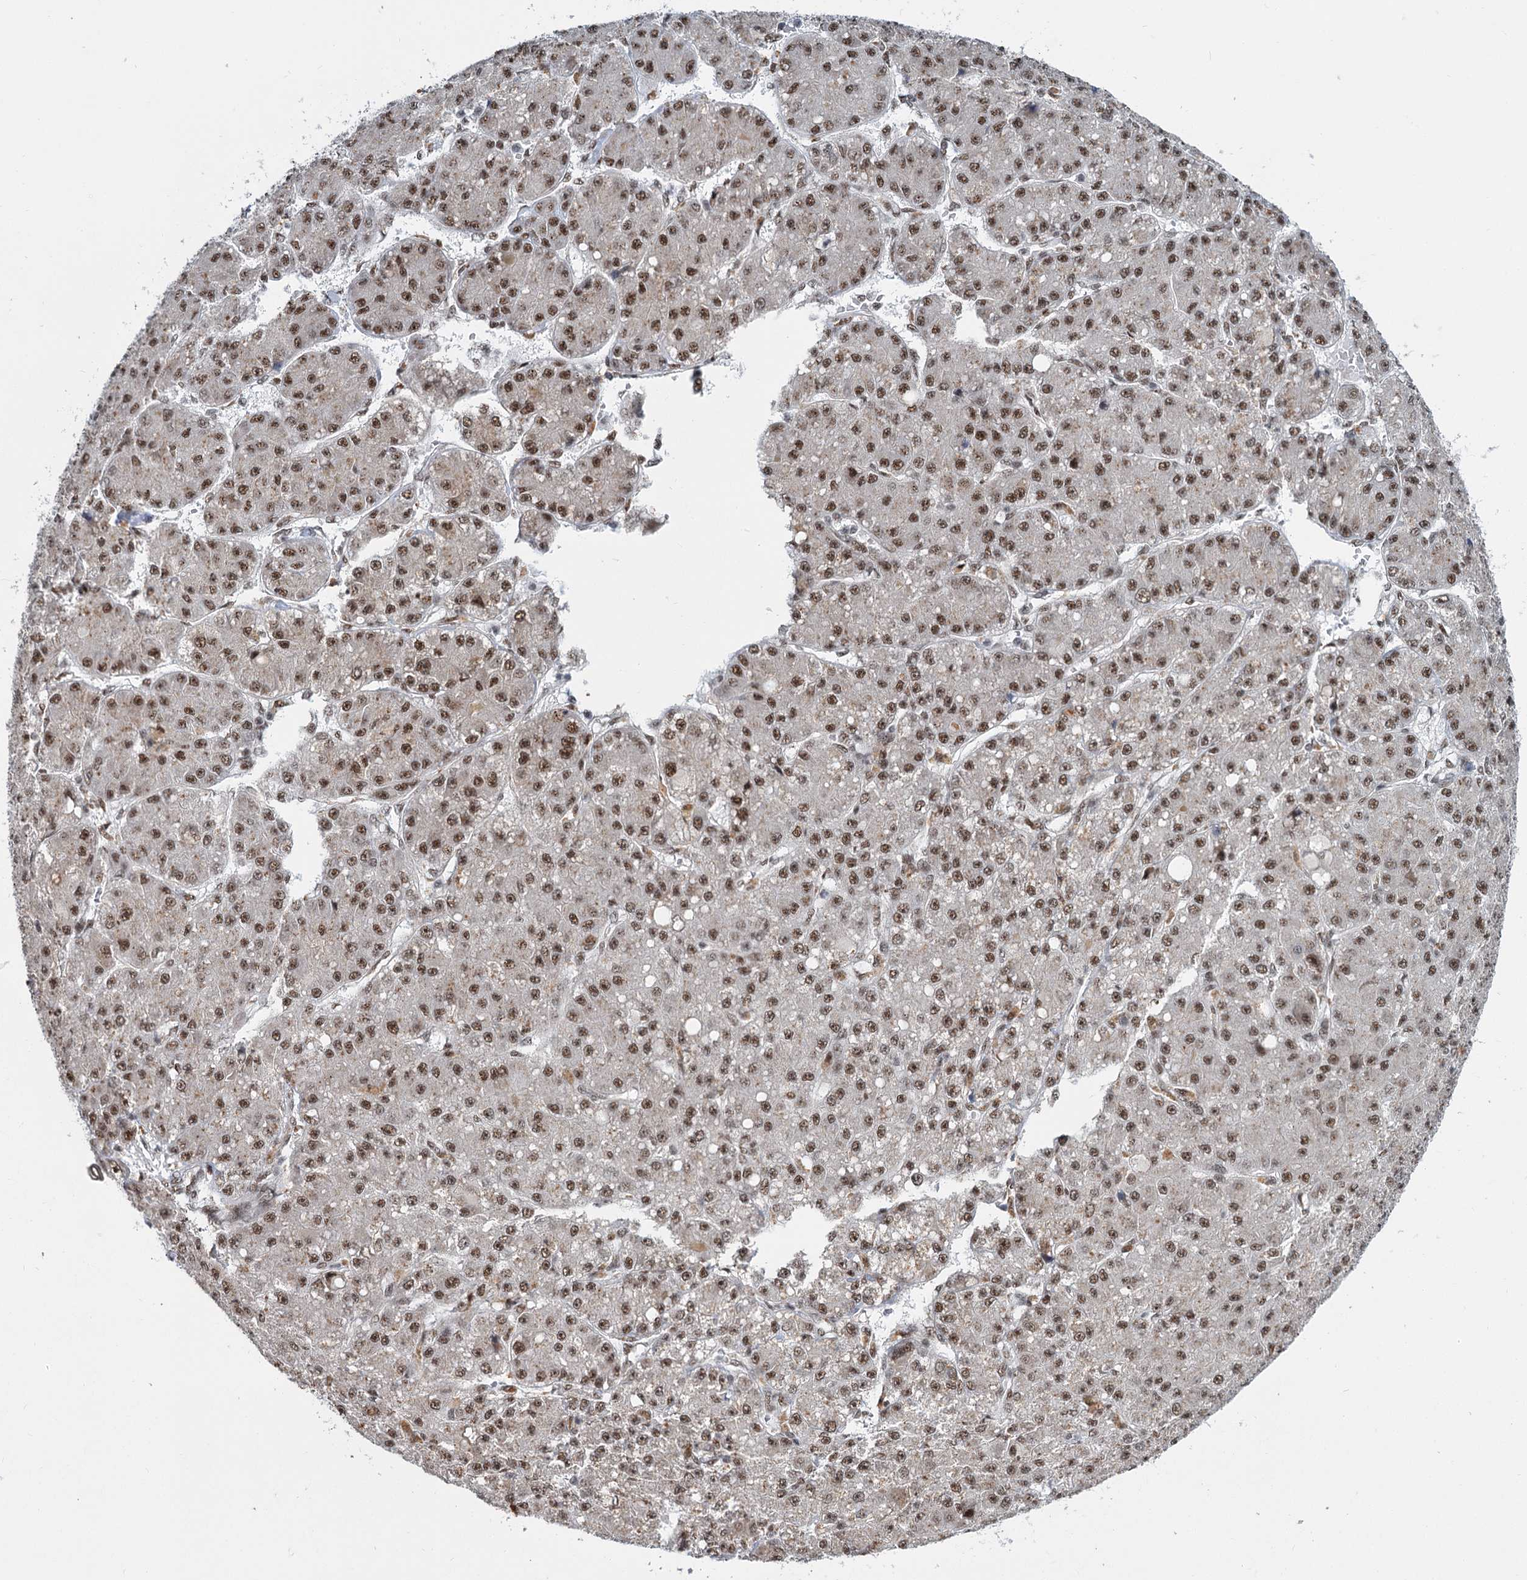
{"staining": {"intensity": "moderate", "quantity": ">75%", "location": "nuclear"}, "tissue": "liver cancer", "cell_type": "Tumor cells", "image_type": "cancer", "snomed": [{"axis": "morphology", "description": "Carcinoma, Hepatocellular, NOS"}, {"axis": "topography", "description": "Liver"}], "caption": "Immunohistochemical staining of human liver cancer (hepatocellular carcinoma) reveals medium levels of moderate nuclear protein staining in approximately >75% of tumor cells.", "gene": "WBP4", "patient": {"sex": "male", "age": 67}}